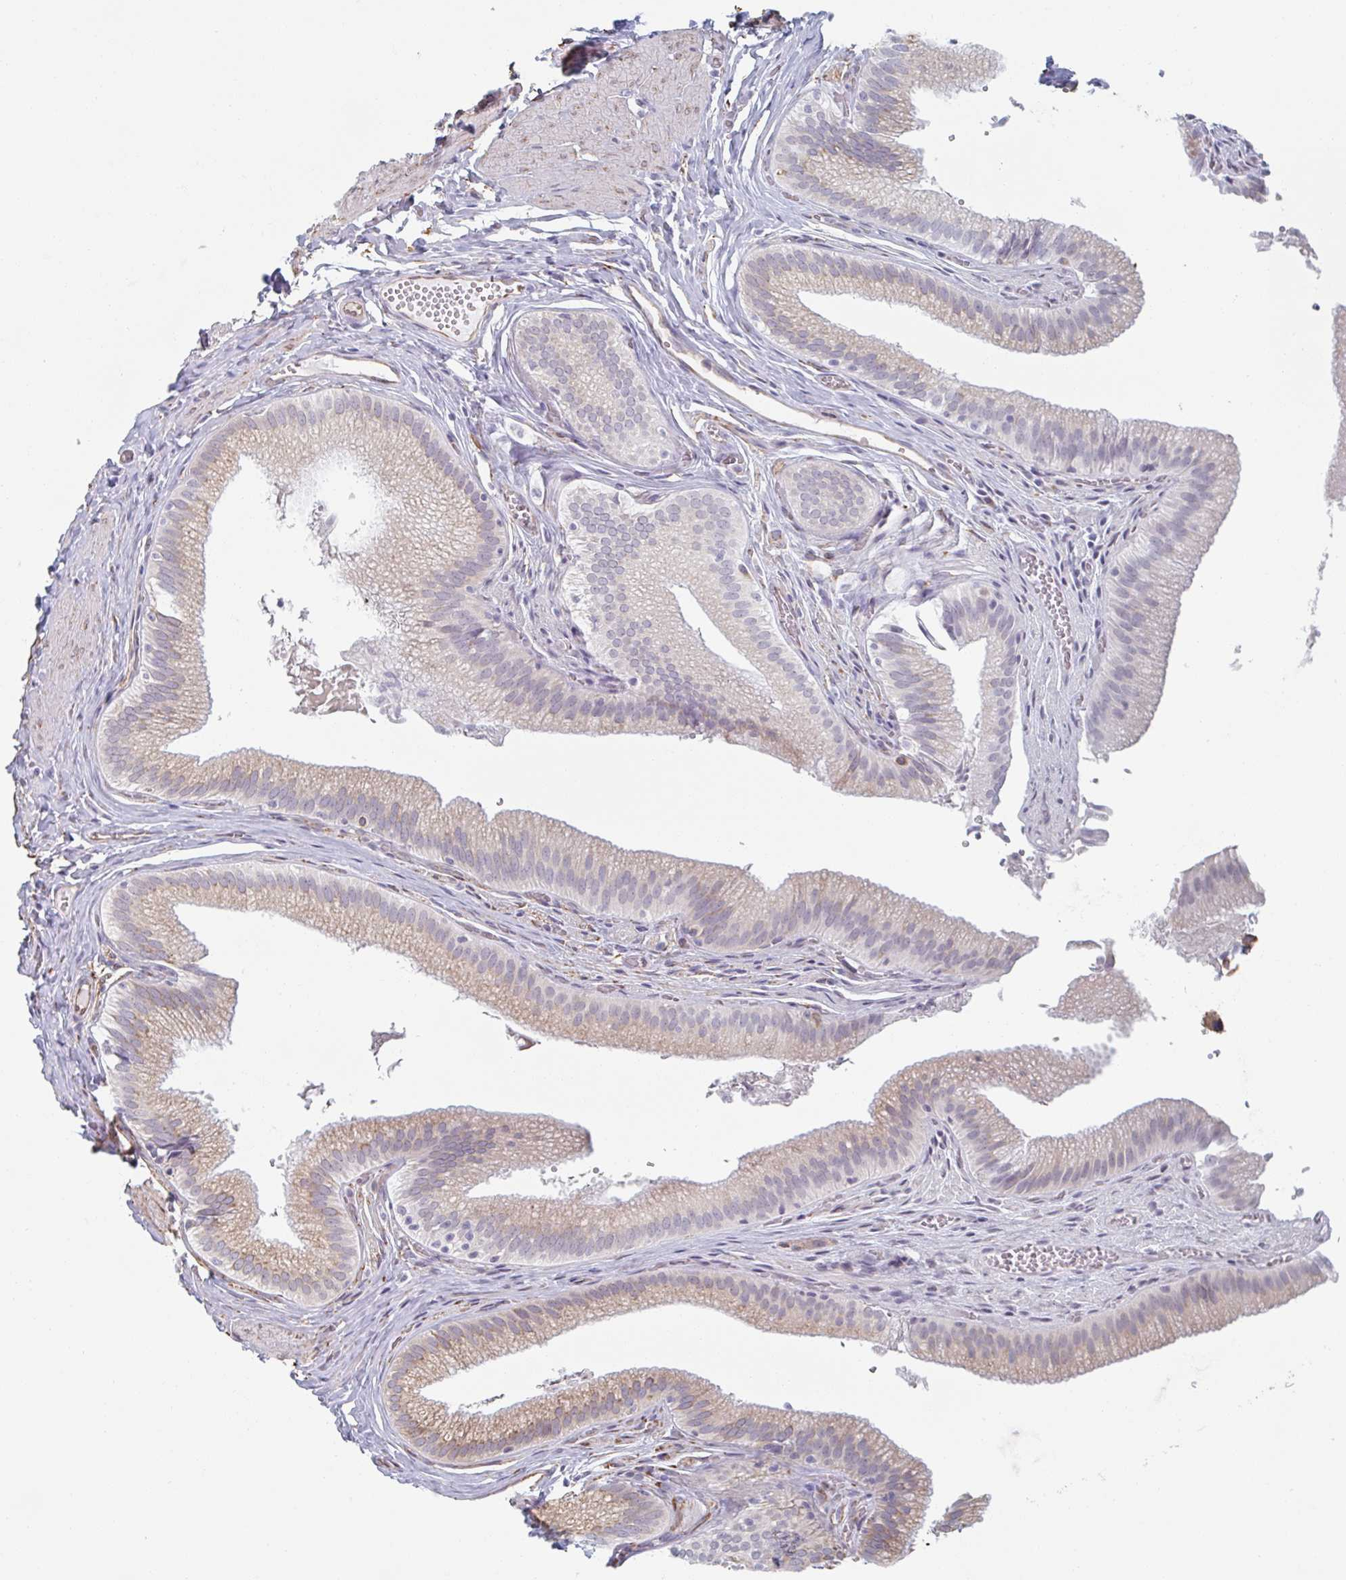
{"staining": {"intensity": "weak", "quantity": "<25%", "location": "cytoplasmic/membranous"}, "tissue": "gallbladder", "cell_type": "Glandular cells", "image_type": "normal", "snomed": [{"axis": "morphology", "description": "Normal tissue, NOS"}, {"axis": "topography", "description": "Gallbladder"}, {"axis": "topography", "description": "Peripheral nerve tissue"}], "caption": "Human gallbladder stained for a protein using immunohistochemistry (IHC) displays no expression in glandular cells.", "gene": "RAB5IF", "patient": {"sex": "male", "age": 17}}